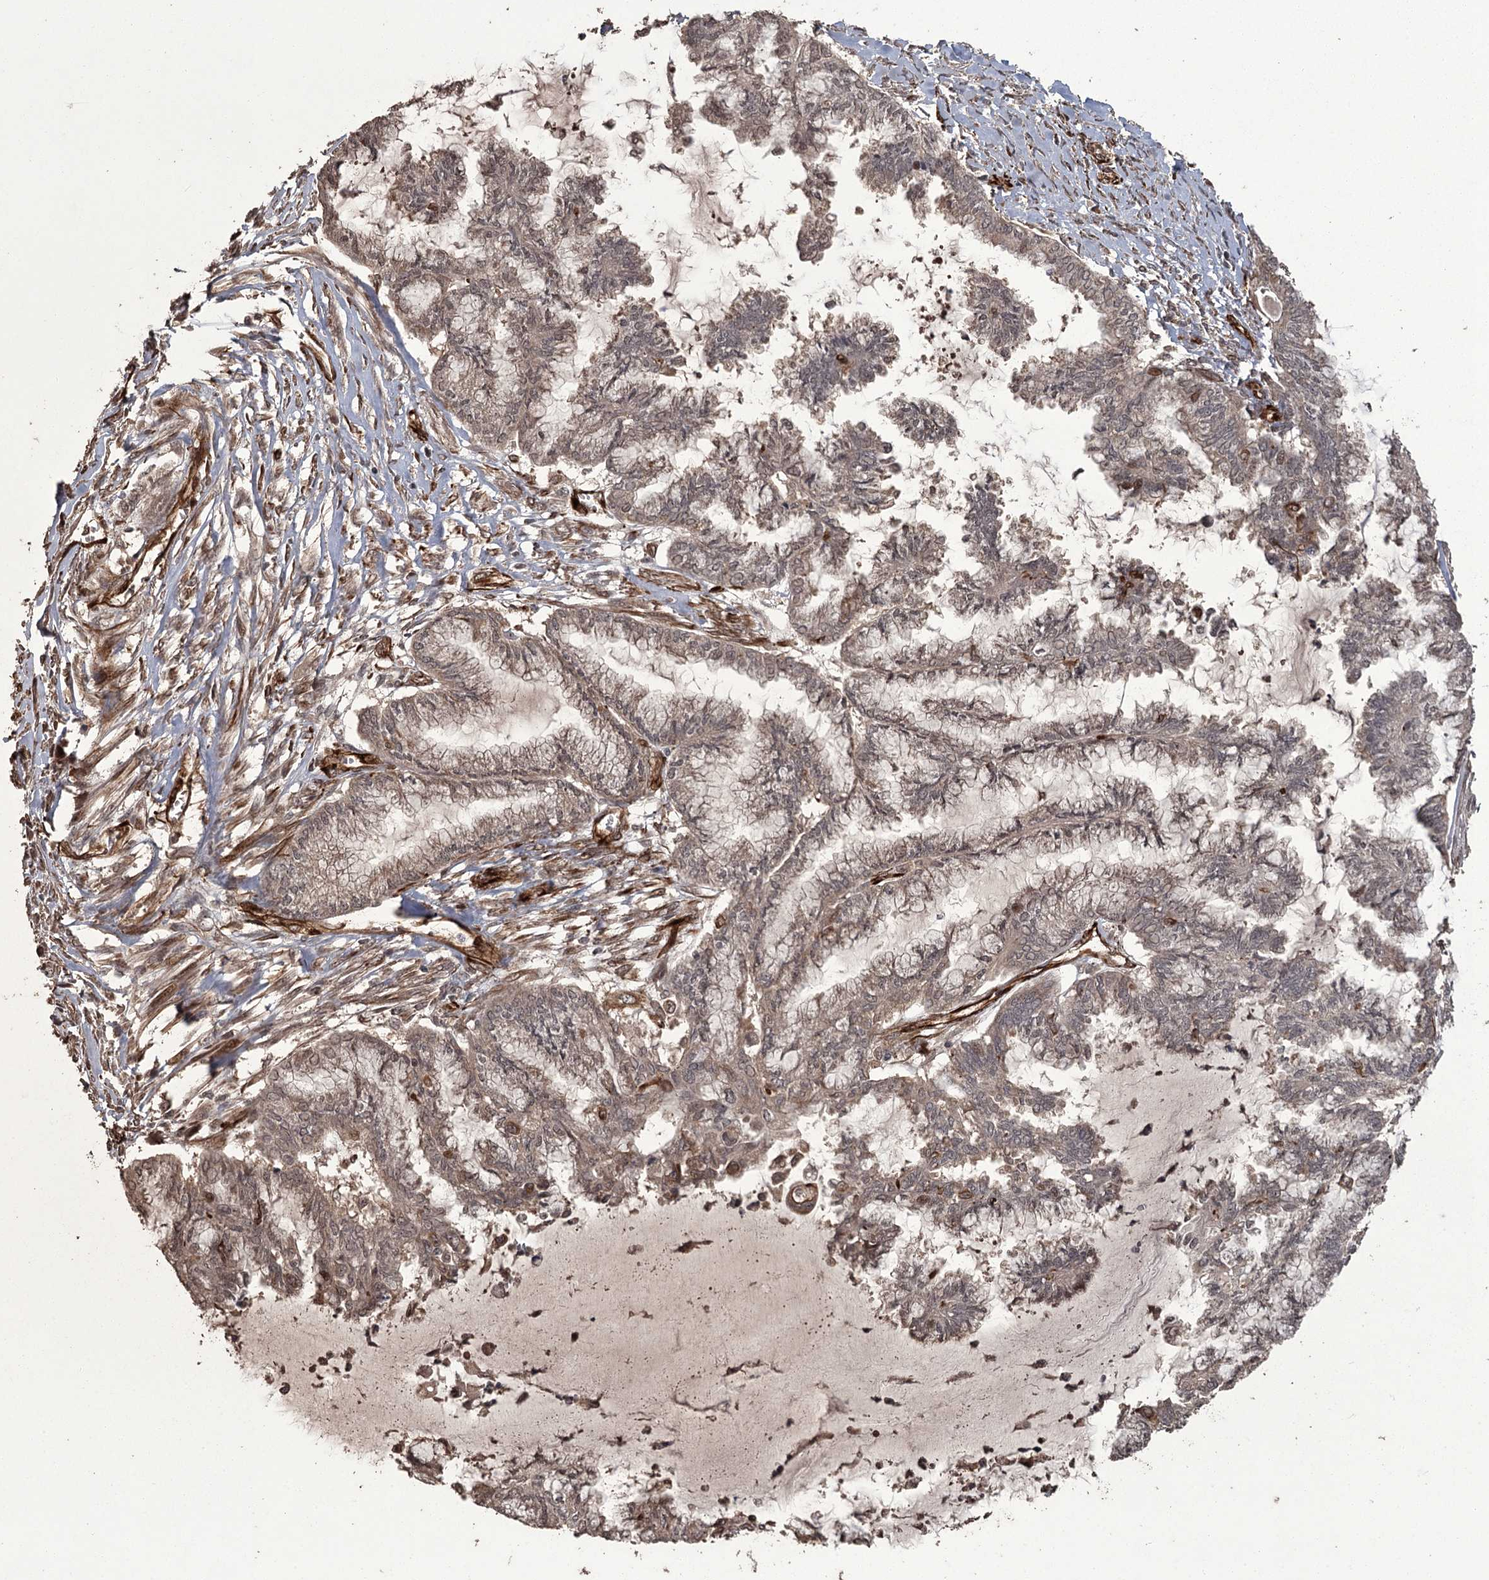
{"staining": {"intensity": "weak", "quantity": ">75%", "location": "cytoplasmic/membranous,nuclear"}, "tissue": "endometrial cancer", "cell_type": "Tumor cells", "image_type": "cancer", "snomed": [{"axis": "morphology", "description": "Adenocarcinoma, NOS"}, {"axis": "topography", "description": "Endometrium"}], "caption": "Immunohistochemical staining of human endometrial cancer (adenocarcinoma) demonstrates low levels of weak cytoplasmic/membranous and nuclear positivity in about >75% of tumor cells.", "gene": "RPAP3", "patient": {"sex": "female", "age": 86}}